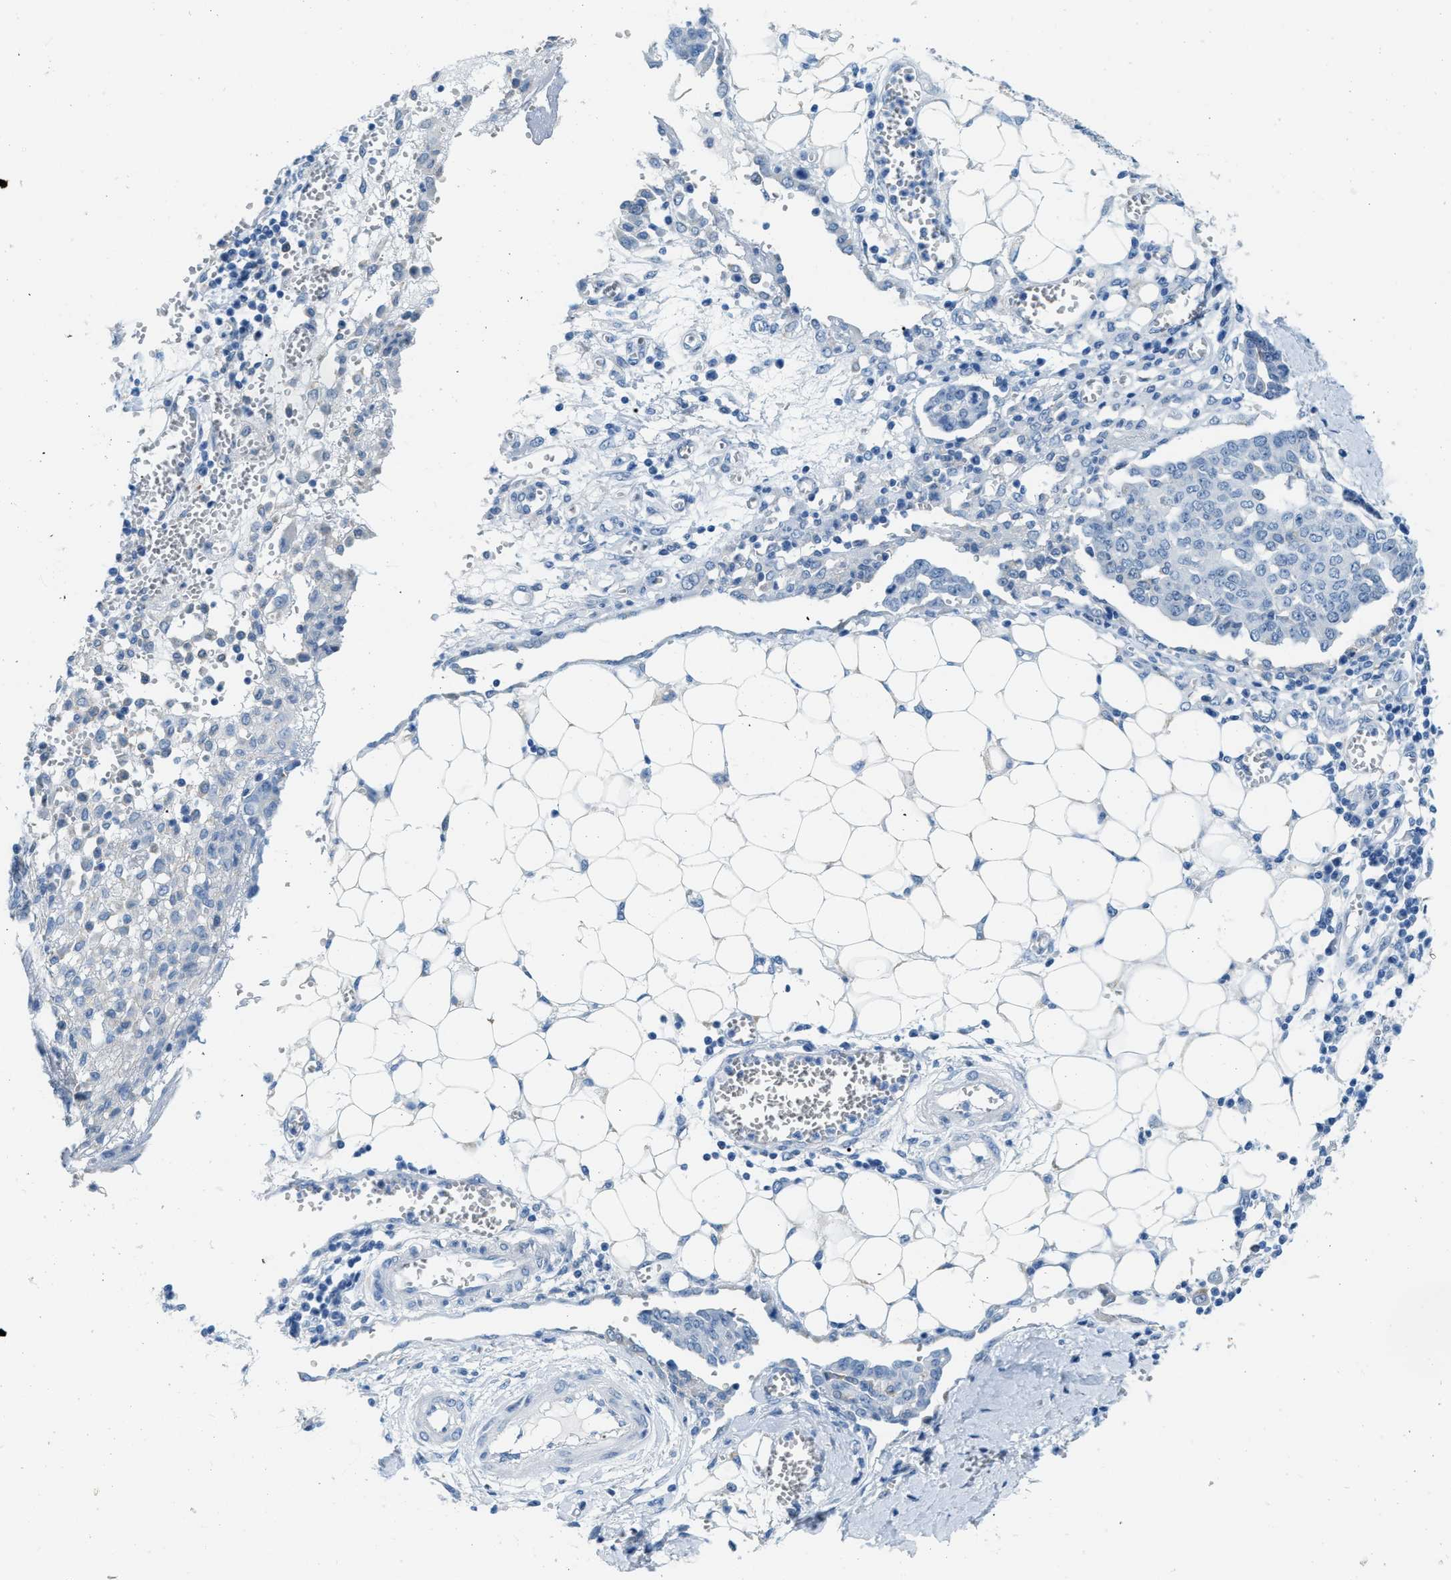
{"staining": {"intensity": "negative", "quantity": "none", "location": "none"}, "tissue": "ovarian cancer", "cell_type": "Tumor cells", "image_type": "cancer", "snomed": [{"axis": "morphology", "description": "Cystadenocarcinoma, serous, NOS"}, {"axis": "topography", "description": "Soft tissue"}, {"axis": "topography", "description": "Ovary"}], "caption": "Photomicrograph shows no protein expression in tumor cells of ovarian cancer tissue.", "gene": "PHRF1", "patient": {"sex": "female", "age": 57}}